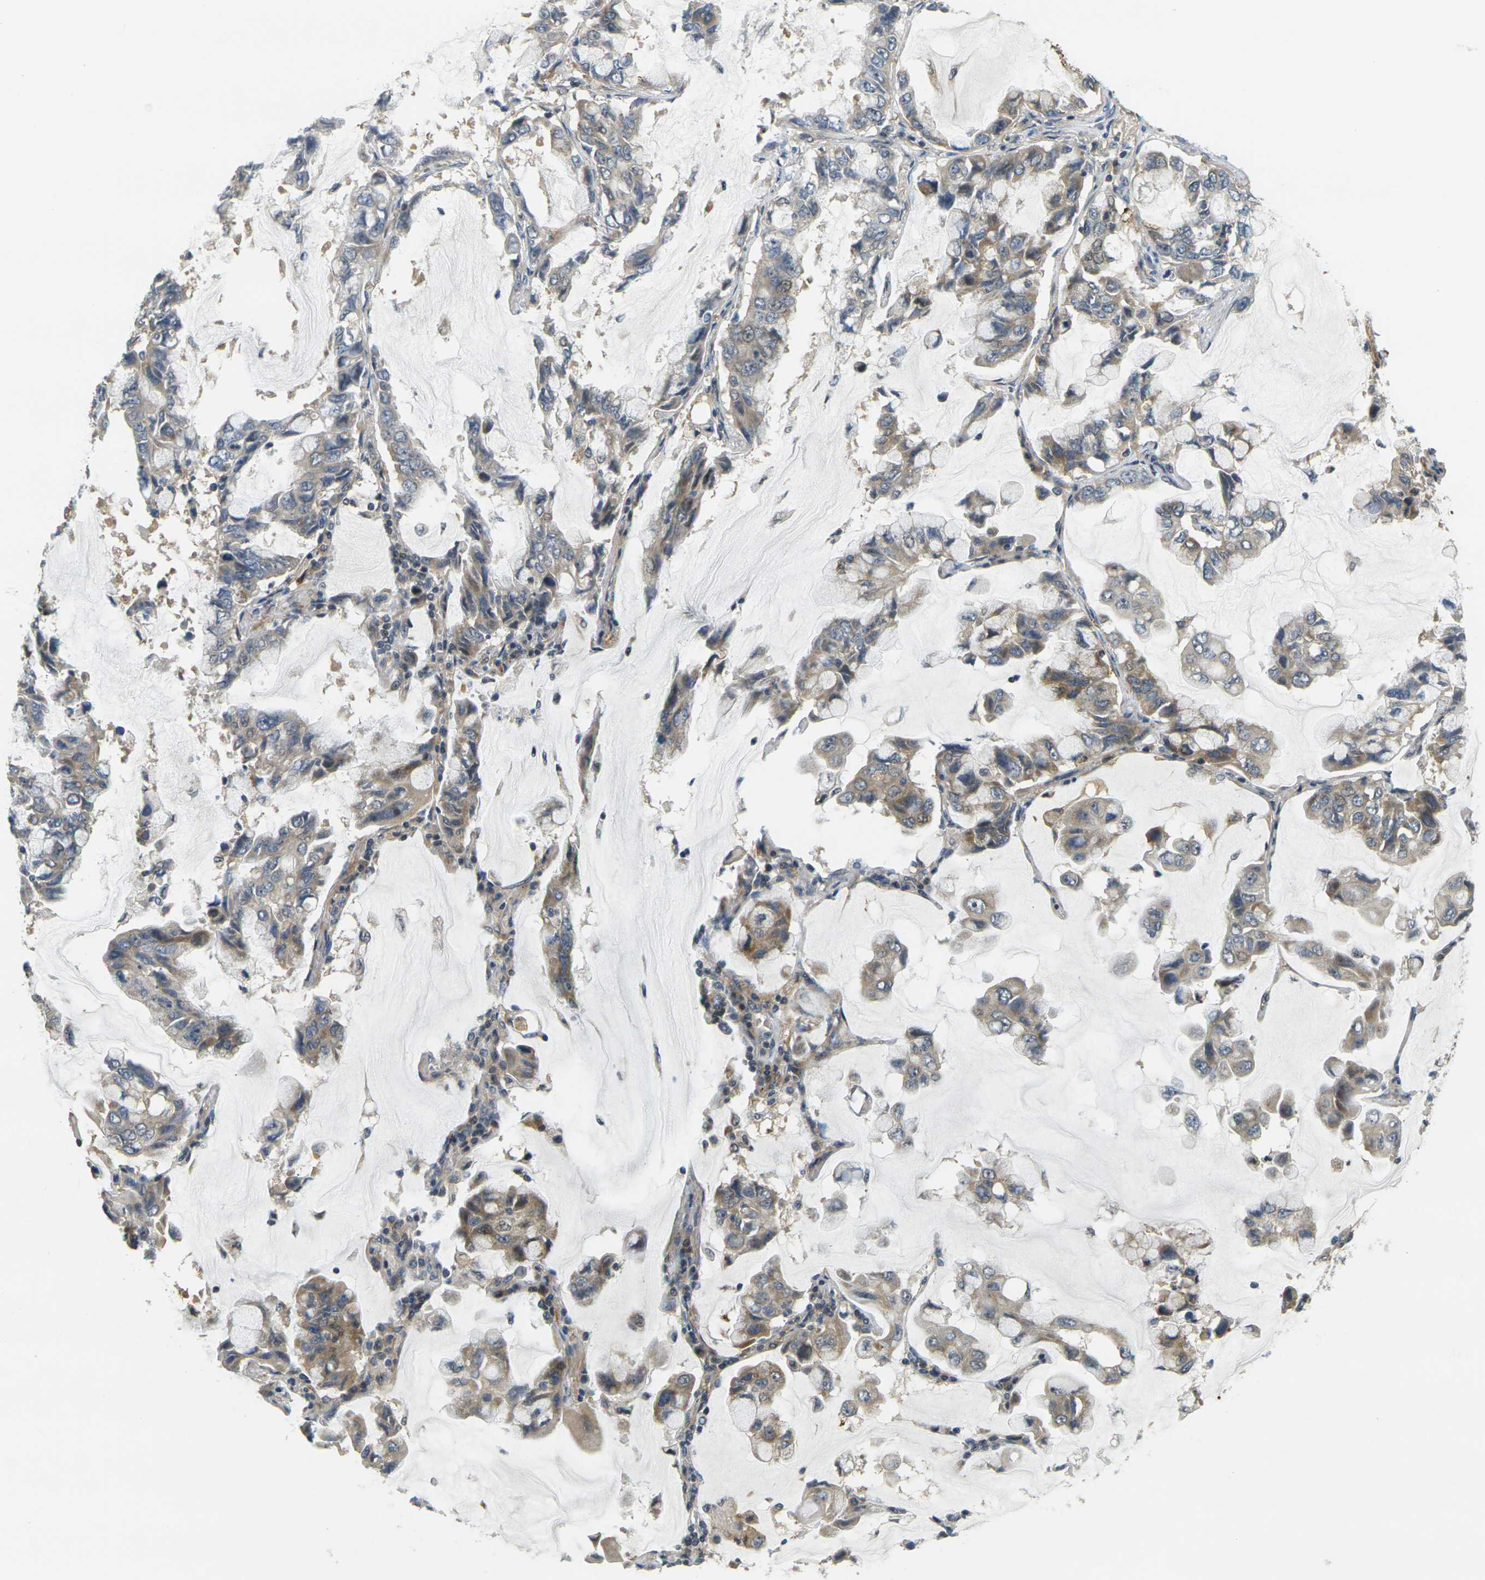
{"staining": {"intensity": "moderate", "quantity": ">75%", "location": "cytoplasmic/membranous"}, "tissue": "lung cancer", "cell_type": "Tumor cells", "image_type": "cancer", "snomed": [{"axis": "morphology", "description": "Adenocarcinoma, NOS"}, {"axis": "topography", "description": "Lung"}], "caption": "Protein expression analysis of human adenocarcinoma (lung) reveals moderate cytoplasmic/membranous positivity in approximately >75% of tumor cells.", "gene": "KLHL8", "patient": {"sex": "male", "age": 64}}